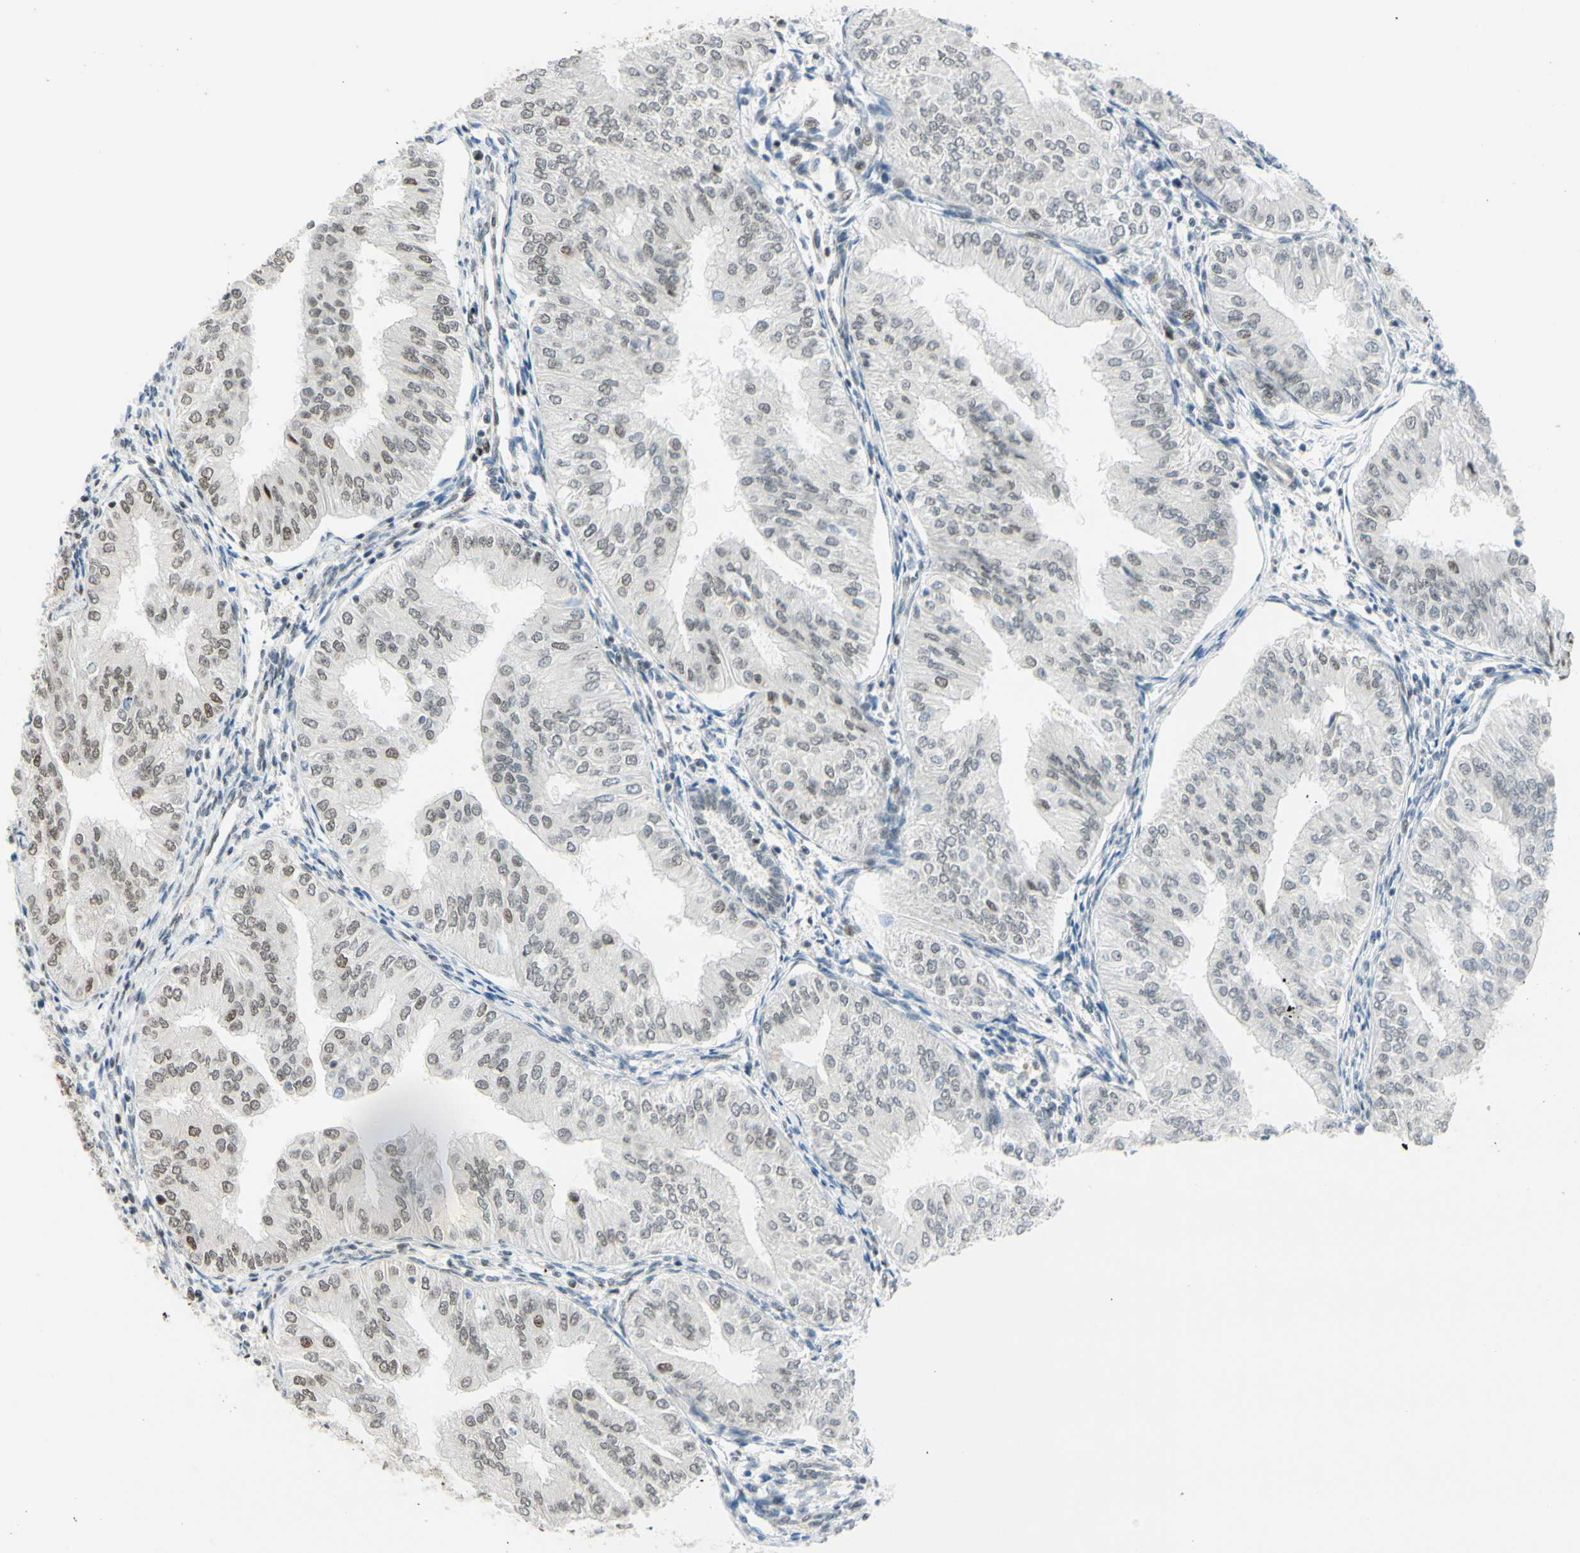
{"staining": {"intensity": "weak", "quantity": "25%-75%", "location": "nuclear"}, "tissue": "endometrial cancer", "cell_type": "Tumor cells", "image_type": "cancer", "snomed": [{"axis": "morphology", "description": "Adenocarcinoma, NOS"}, {"axis": "topography", "description": "Endometrium"}], "caption": "Protein staining displays weak nuclear positivity in approximately 25%-75% of tumor cells in adenocarcinoma (endometrial).", "gene": "SUFU", "patient": {"sex": "female", "age": 53}}